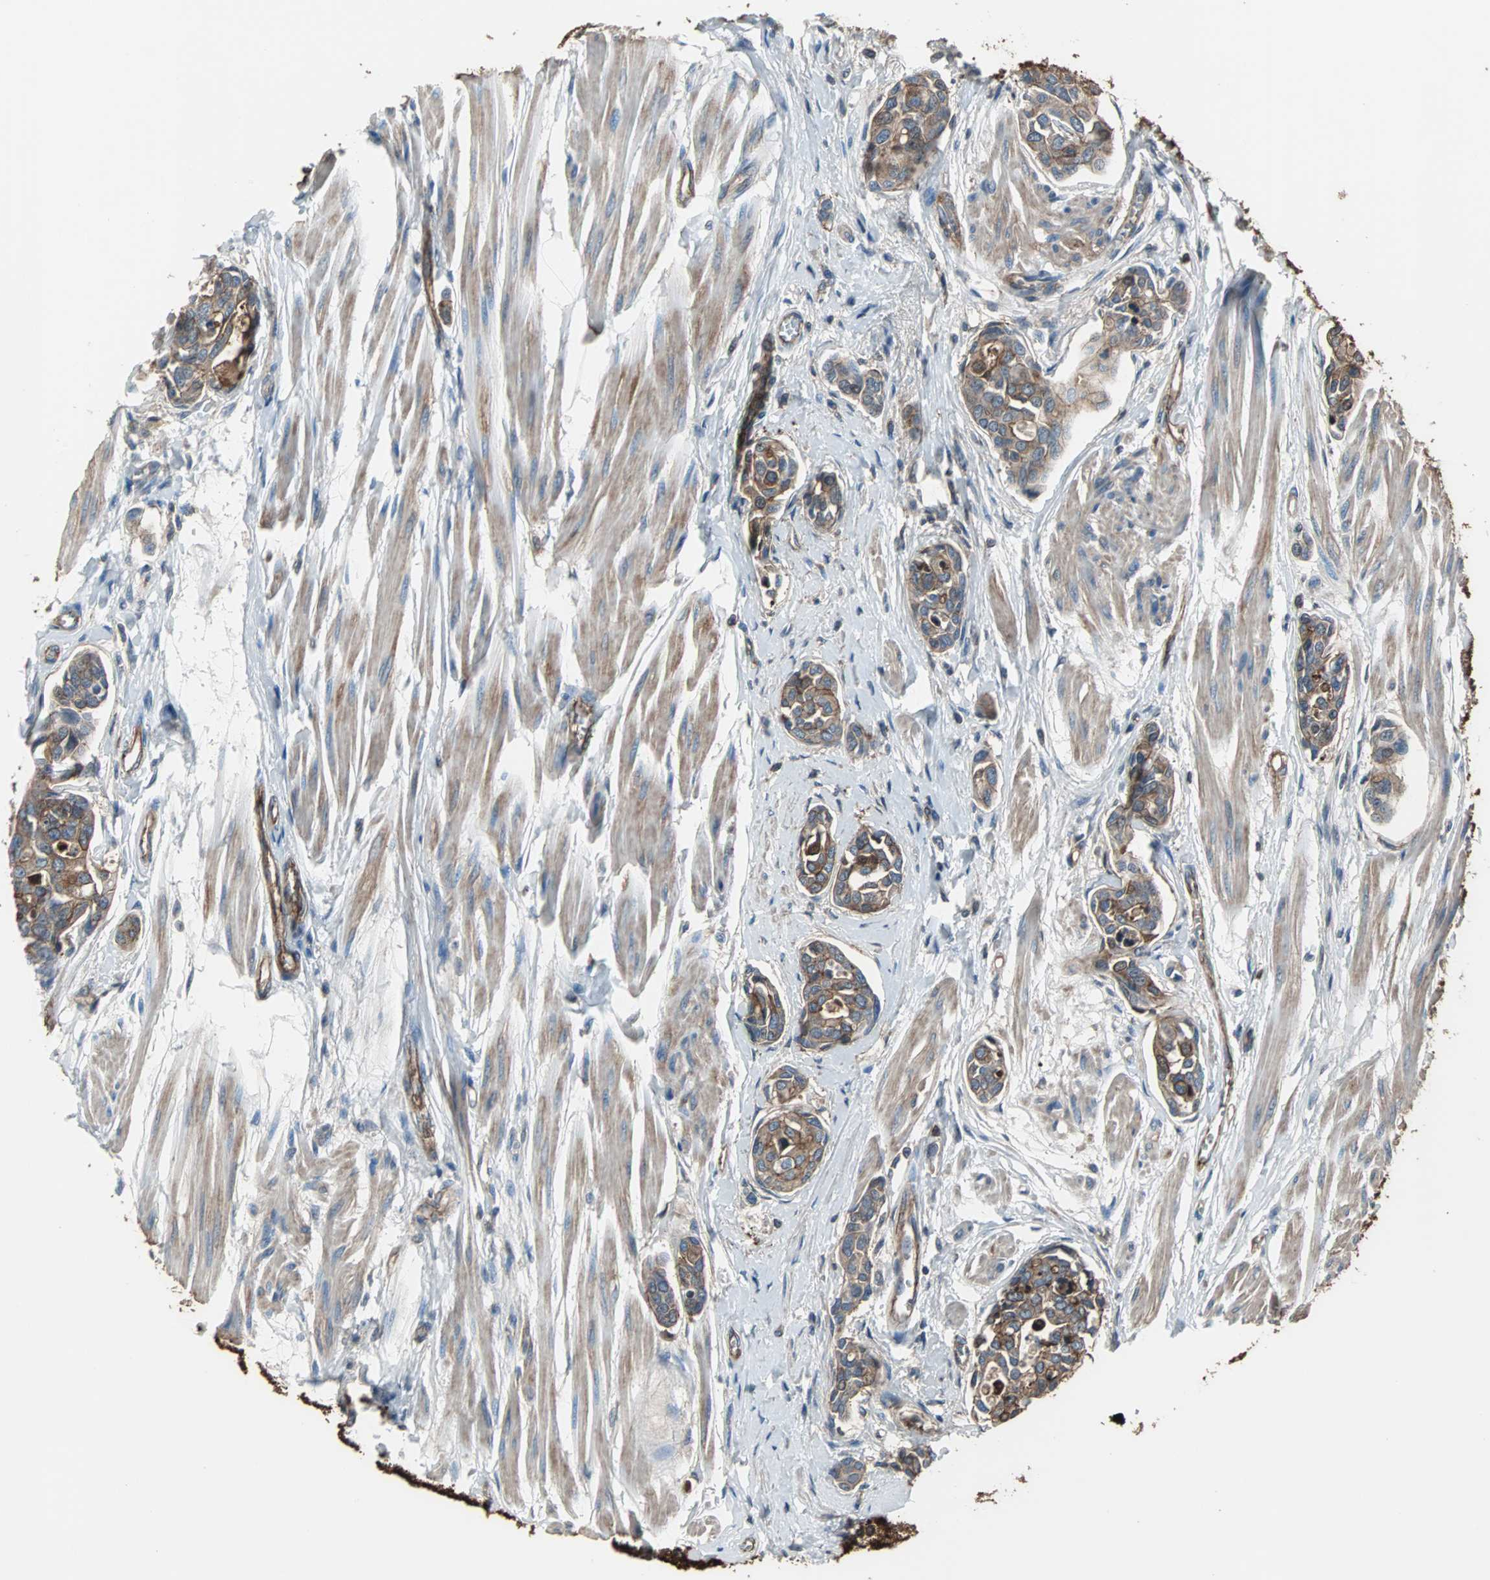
{"staining": {"intensity": "moderate", "quantity": ">75%", "location": "cytoplasmic/membranous"}, "tissue": "urothelial cancer", "cell_type": "Tumor cells", "image_type": "cancer", "snomed": [{"axis": "morphology", "description": "Urothelial carcinoma, High grade"}, {"axis": "topography", "description": "Urinary bladder"}], "caption": "This histopathology image displays IHC staining of urothelial cancer, with medium moderate cytoplasmic/membranous expression in approximately >75% of tumor cells.", "gene": "ACTN1", "patient": {"sex": "male", "age": 78}}